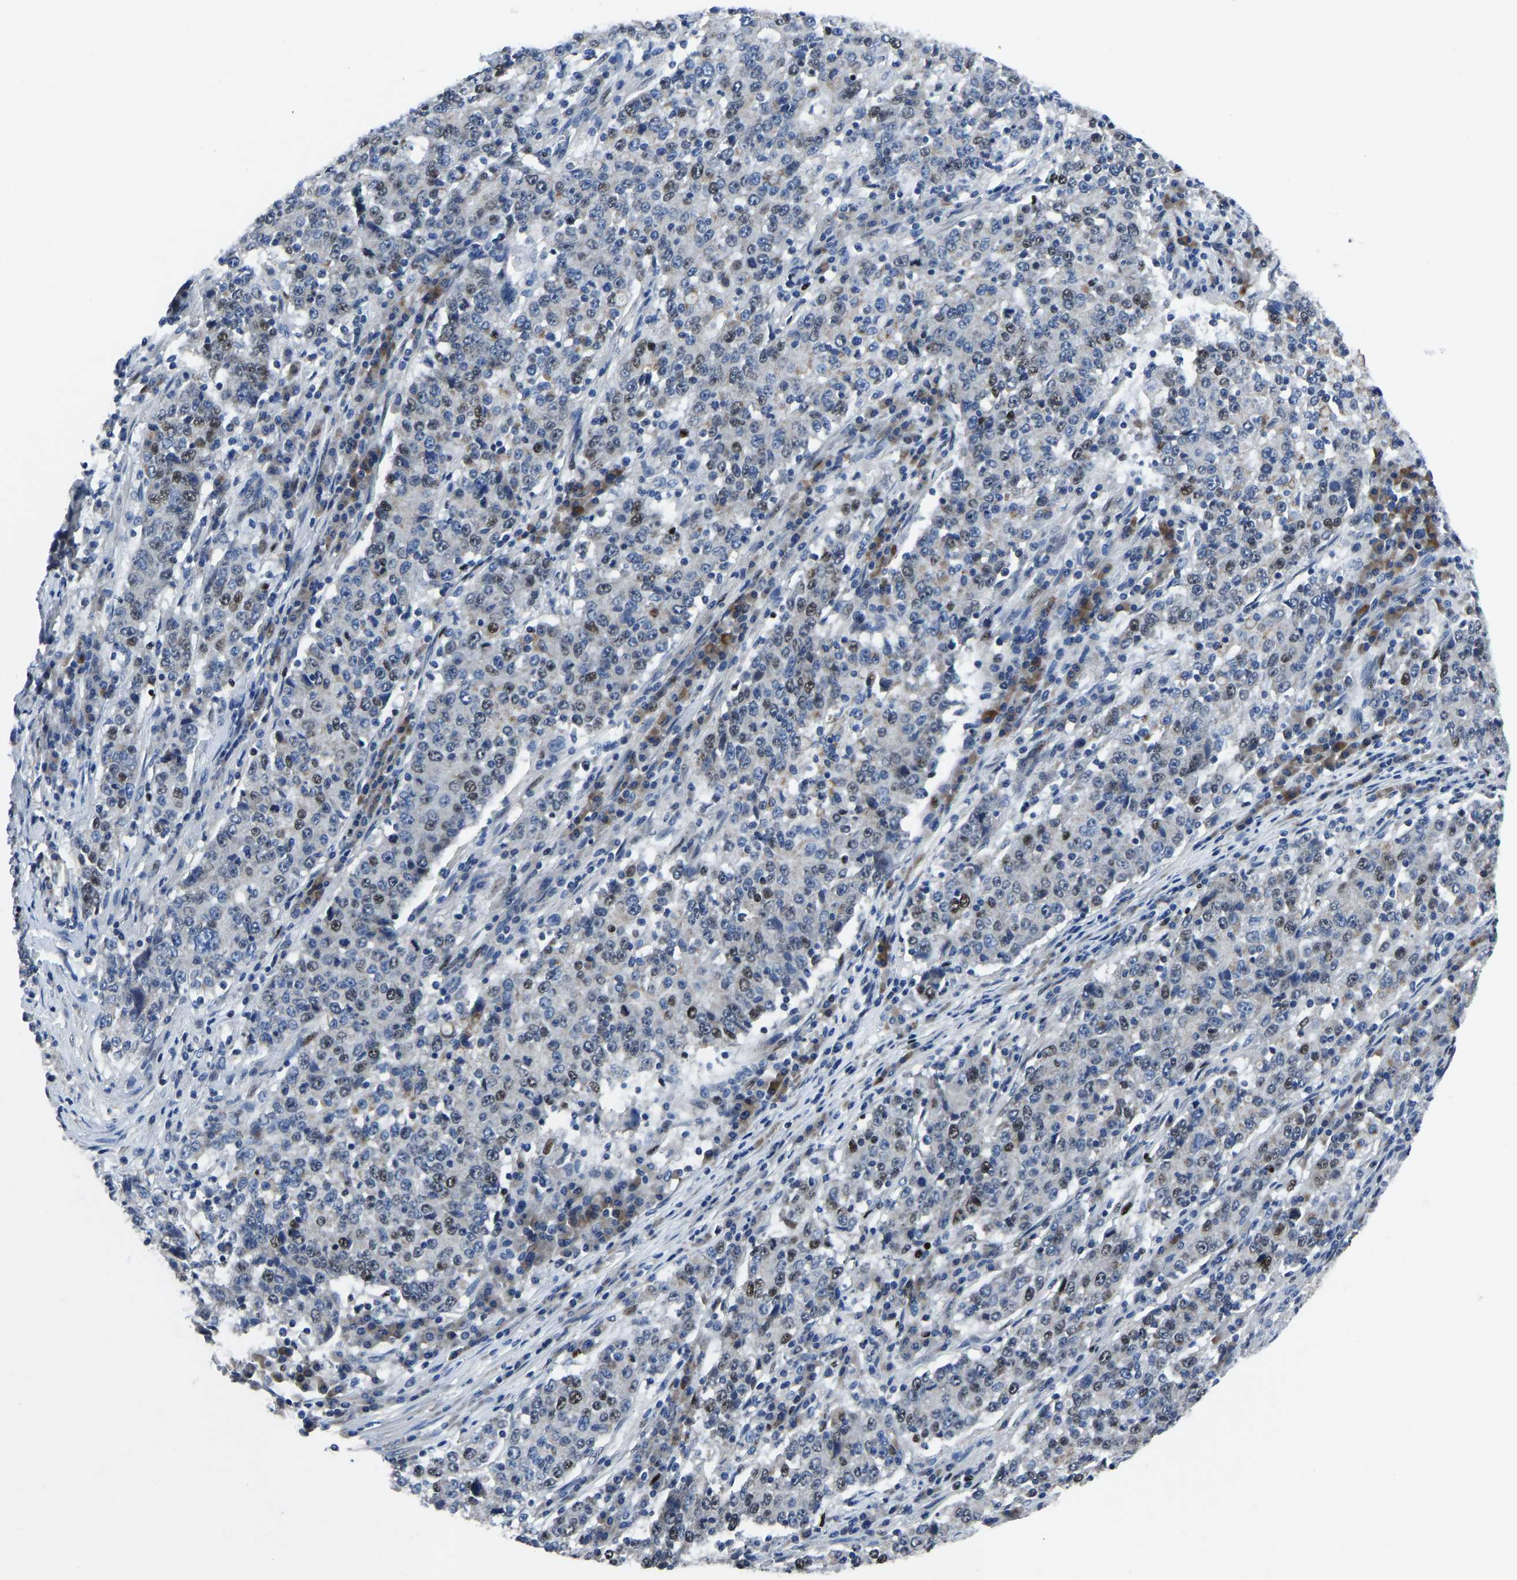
{"staining": {"intensity": "weak", "quantity": "25%-75%", "location": "nuclear"}, "tissue": "stomach cancer", "cell_type": "Tumor cells", "image_type": "cancer", "snomed": [{"axis": "morphology", "description": "Adenocarcinoma, NOS"}, {"axis": "topography", "description": "Stomach"}], "caption": "Brown immunohistochemical staining in human stomach cancer reveals weak nuclear positivity in approximately 25%-75% of tumor cells.", "gene": "EGR1", "patient": {"sex": "male", "age": 59}}